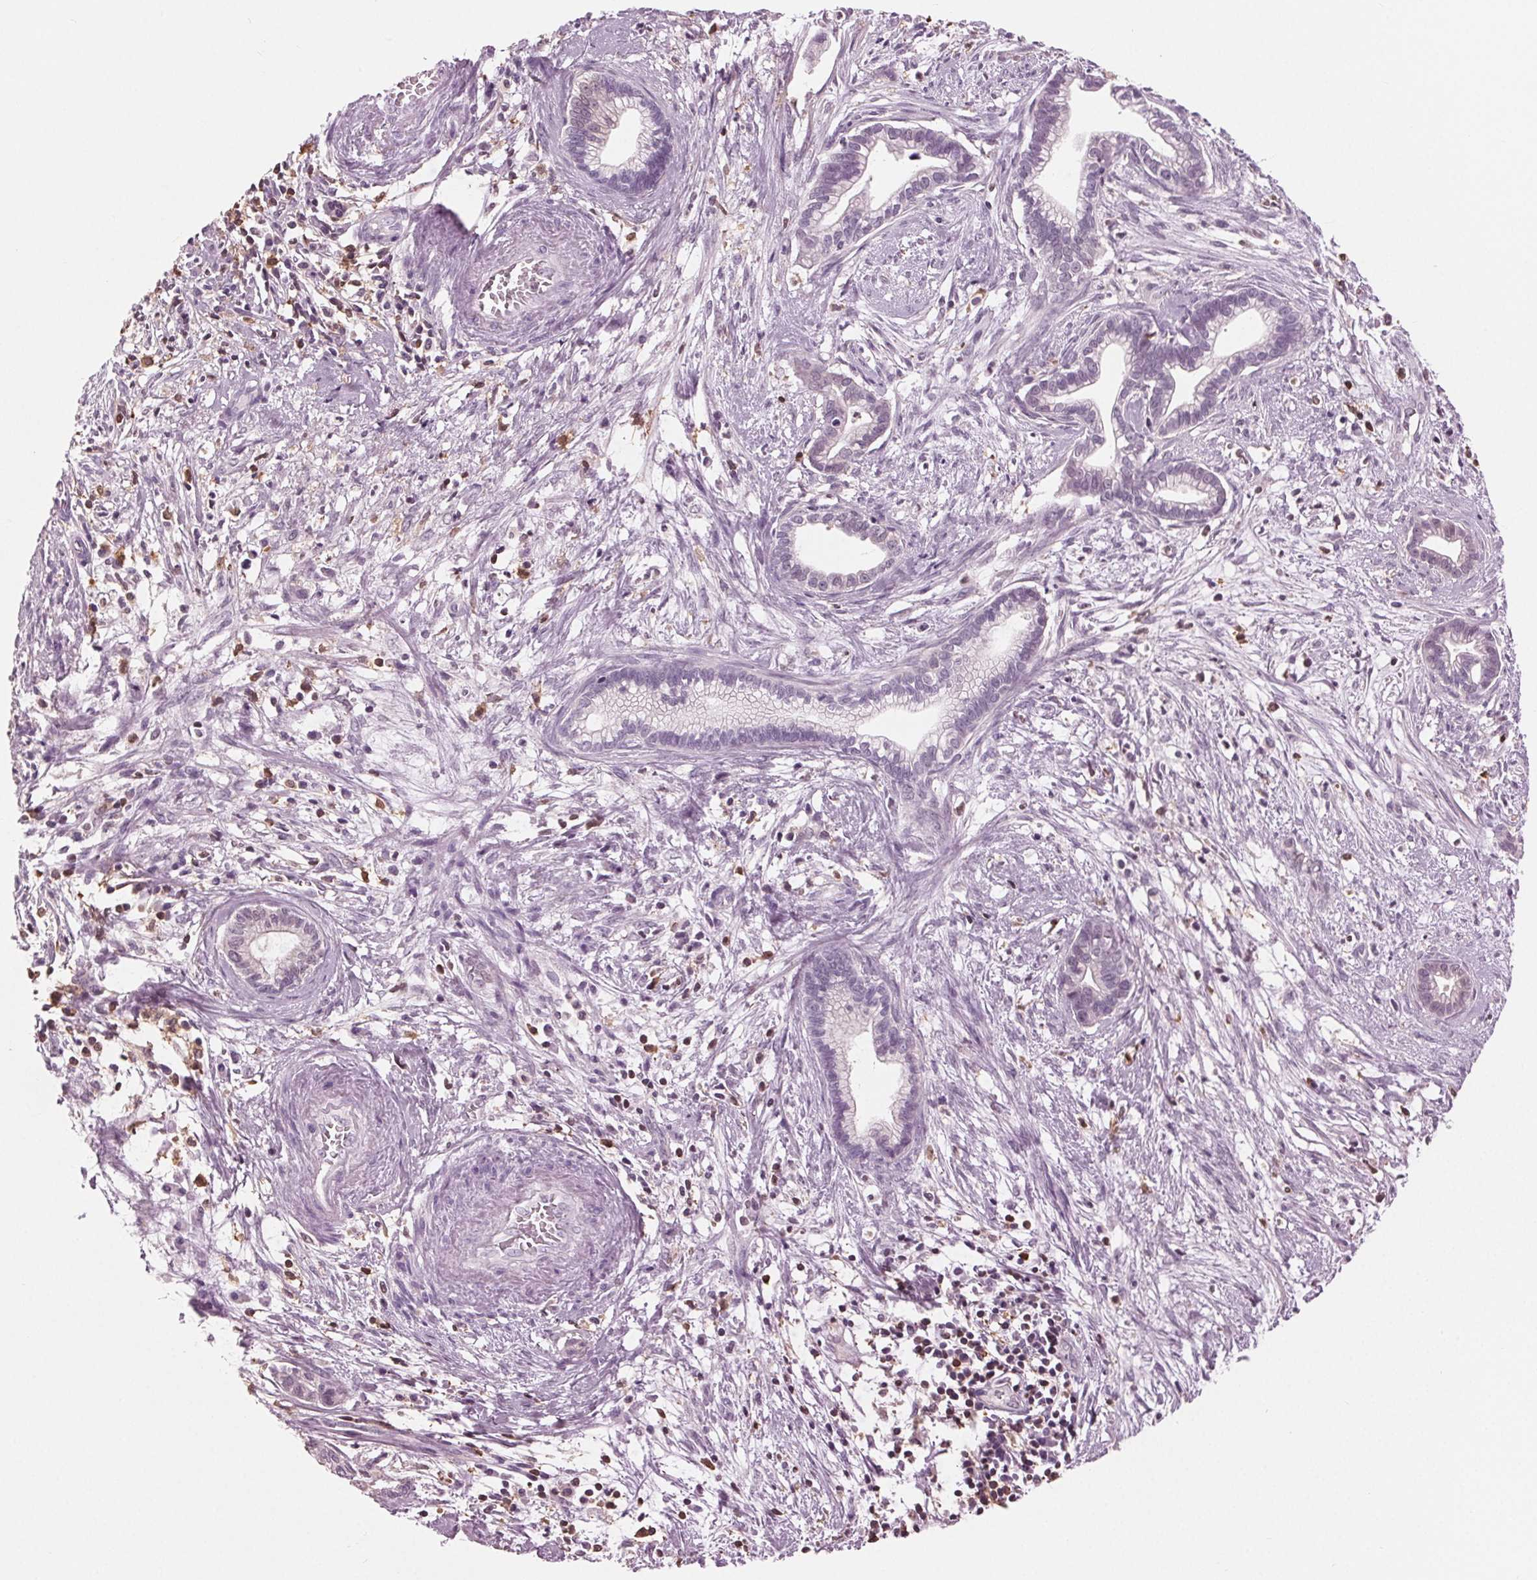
{"staining": {"intensity": "negative", "quantity": "none", "location": "none"}, "tissue": "cervical cancer", "cell_type": "Tumor cells", "image_type": "cancer", "snomed": [{"axis": "morphology", "description": "Adenocarcinoma, NOS"}, {"axis": "topography", "description": "Cervix"}], "caption": "IHC histopathology image of human cervical cancer stained for a protein (brown), which demonstrates no expression in tumor cells.", "gene": "BTLA", "patient": {"sex": "female", "age": 62}}